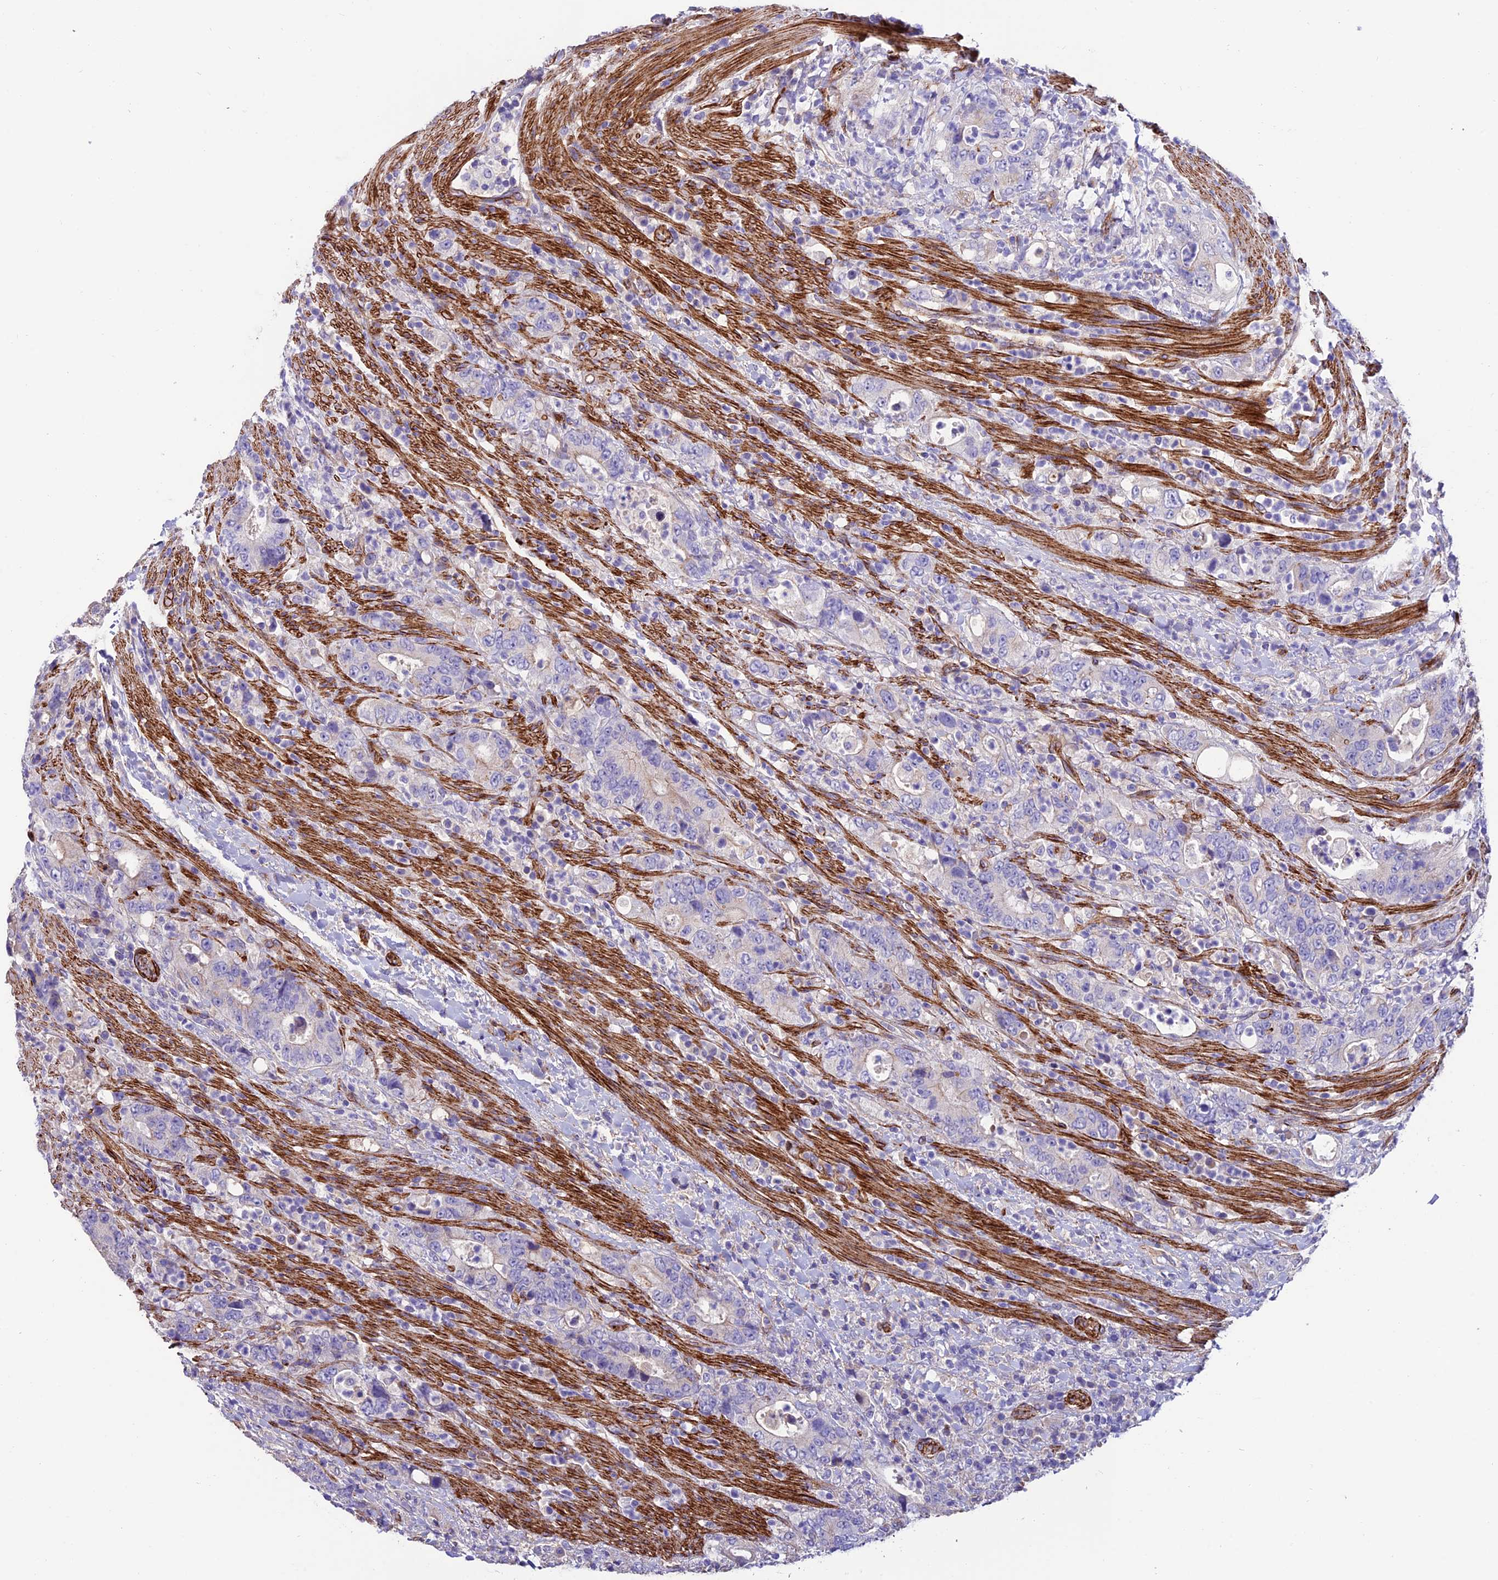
{"staining": {"intensity": "negative", "quantity": "none", "location": "none"}, "tissue": "colorectal cancer", "cell_type": "Tumor cells", "image_type": "cancer", "snomed": [{"axis": "morphology", "description": "Adenocarcinoma, NOS"}, {"axis": "topography", "description": "Colon"}], "caption": "The immunohistochemistry (IHC) histopathology image has no significant expression in tumor cells of adenocarcinoma (colorectal) tissue.", "gene": "REX1BD", "patient": {"sex": "female", "age": 75}}